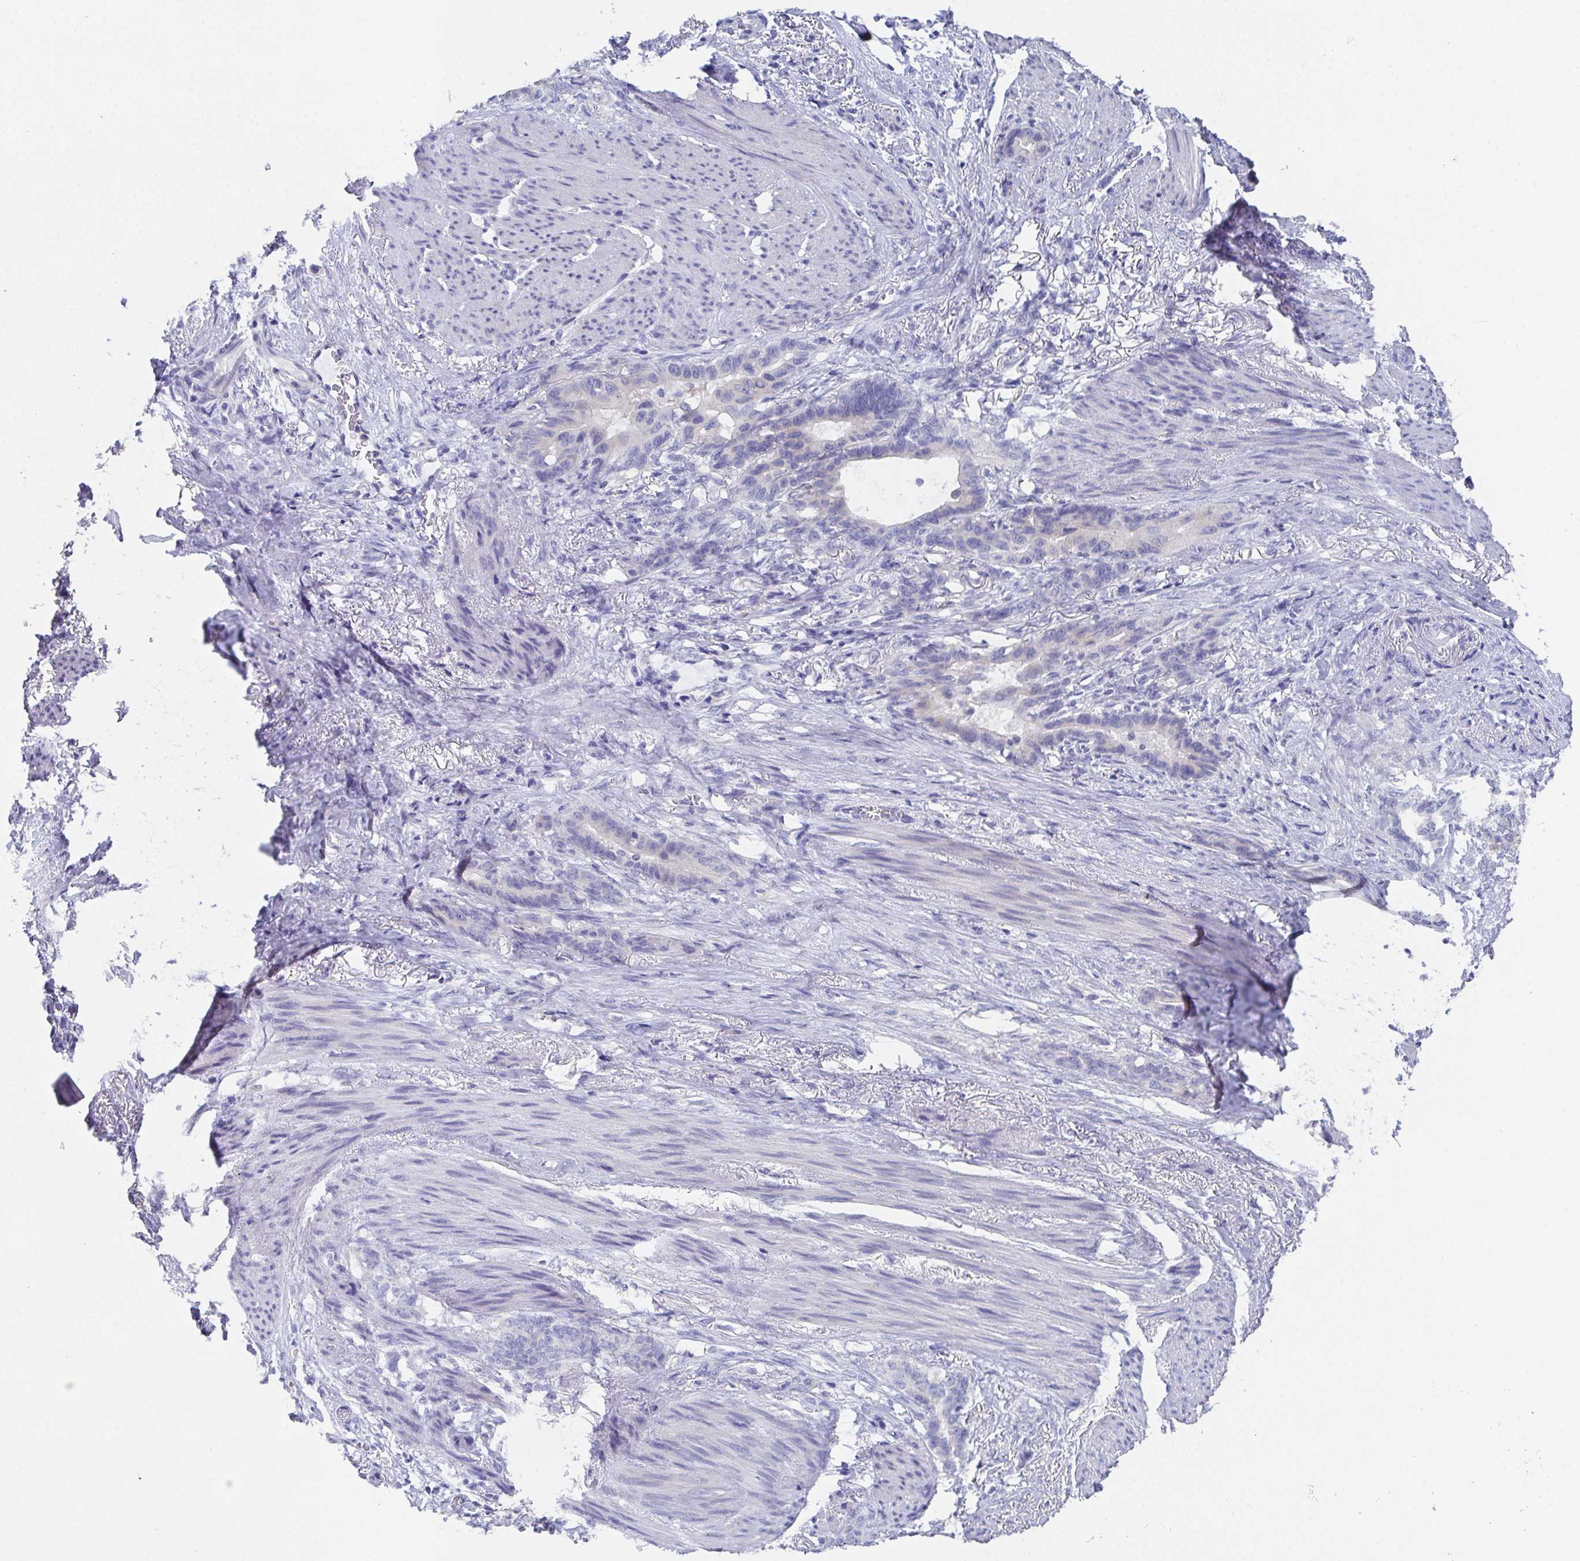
{"staining": {"intensity": "negative", "quantity": "none", "location": "none"}, "tissue": "stomach cancer", "cell_type": "Tumor cells", "image_type": "cancer", "snomed": [{"axis": "morphology", "description": "Normal tissue, NOS"}, {"axis": "morphology", "description": "Adenocarcinoma, NOS"}, {"axis": "topography", "description": "Esophagus"}, {"axis": "topography", "description": "Stomach, upper"}], "caption": "Stomach cancer was stained to show a protein in brown. There is no significant positivity in tumor cells.", "gene": "SSC4D", "patient": {"sex": "male", "age": 62}}